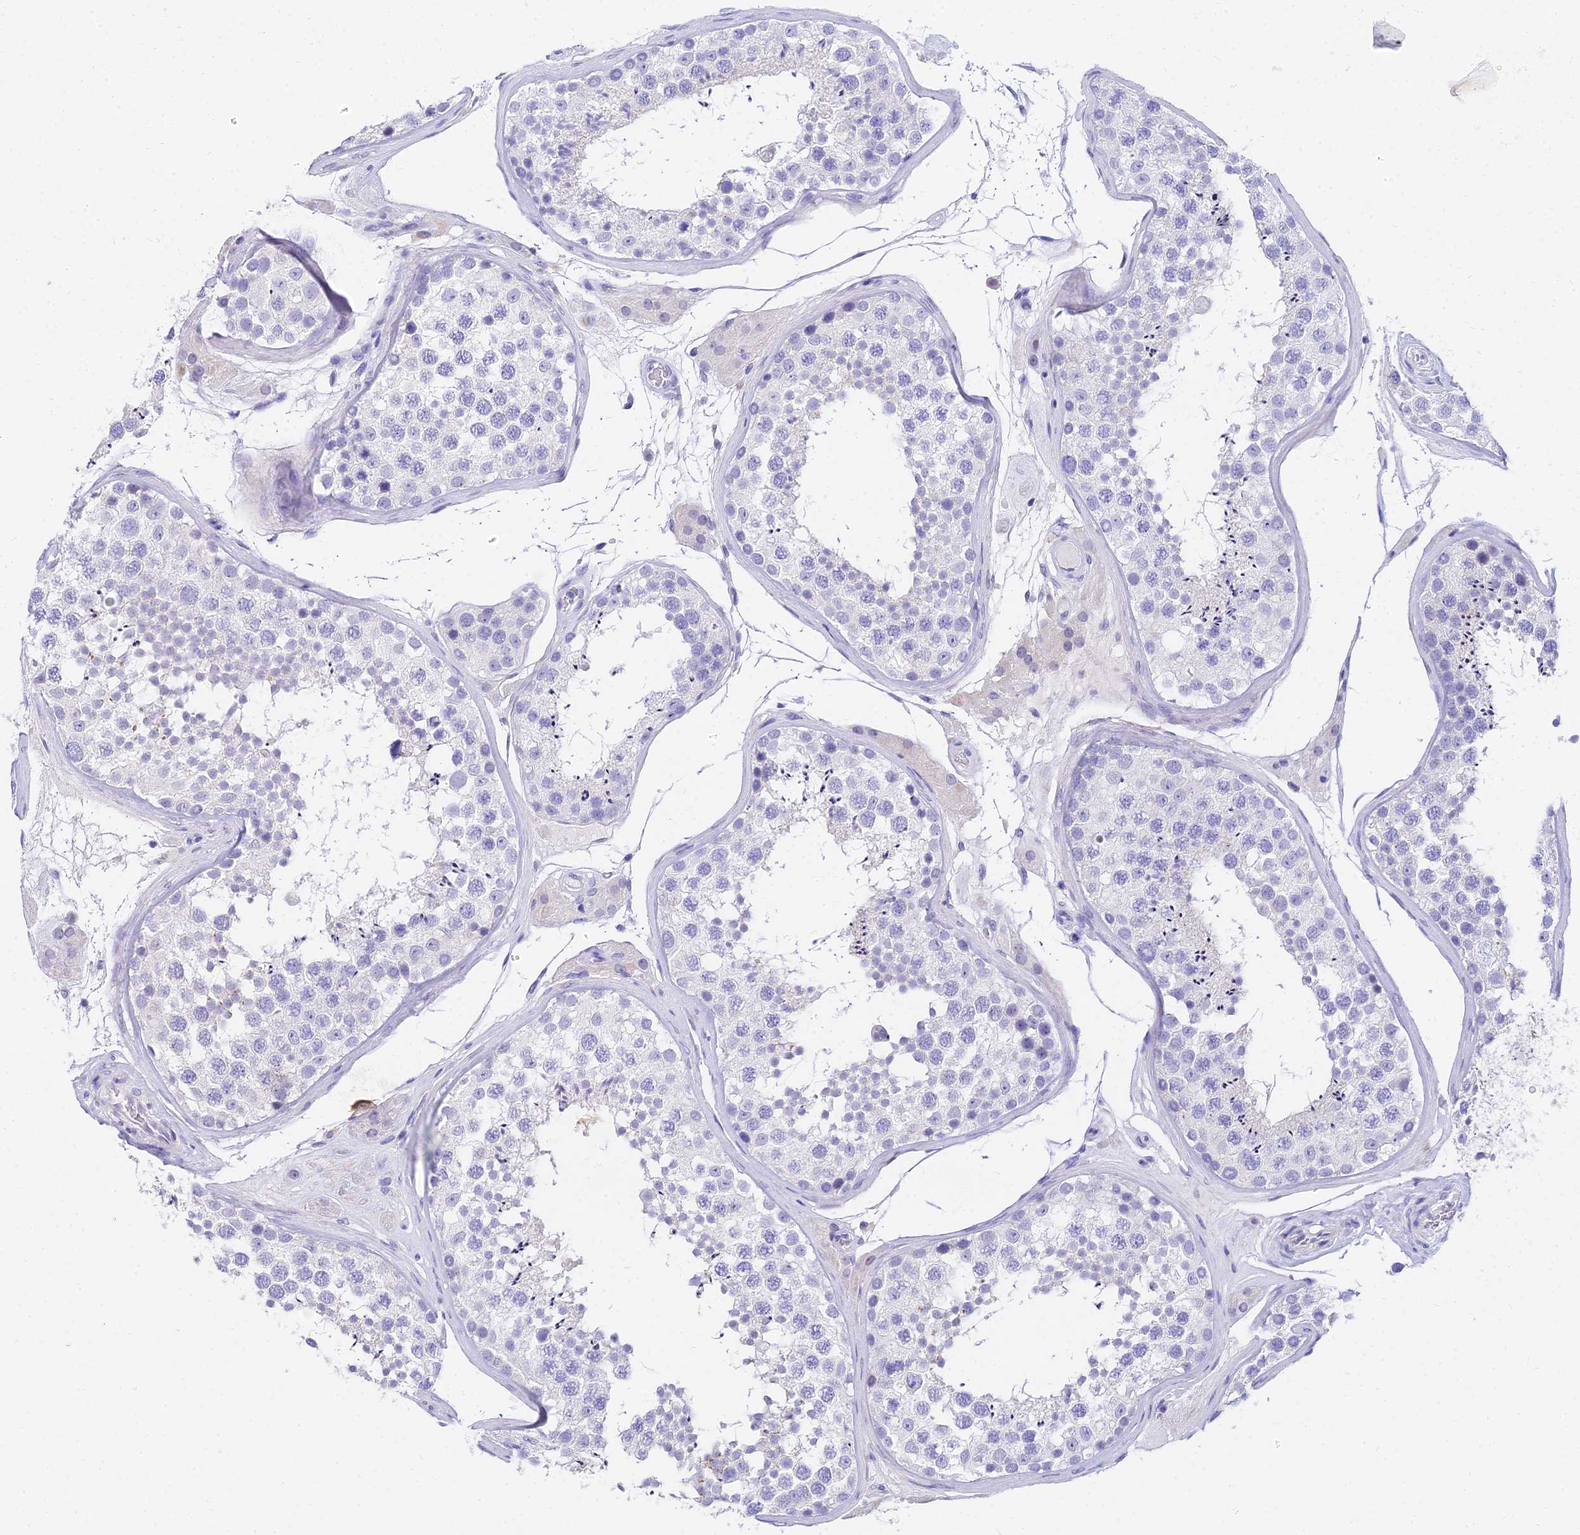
{"staining": {"intensity": "negative", "quantity": "none", "location": "none"}, "tissue": "testis", "cell_type": "Cells in seminiferous ducts", "image_type": "normal", "snomed": [{"axis": "morphology", "description": "Normal tissue, NOS"}, {"axis": "topography", "description": "Testis"}], "caption": "Cells in seminiferous ducts are negative for protein expression in unremarkable human testis.", "gene": "VWC2L", "patient": {"sex": "male", "age": 46}}